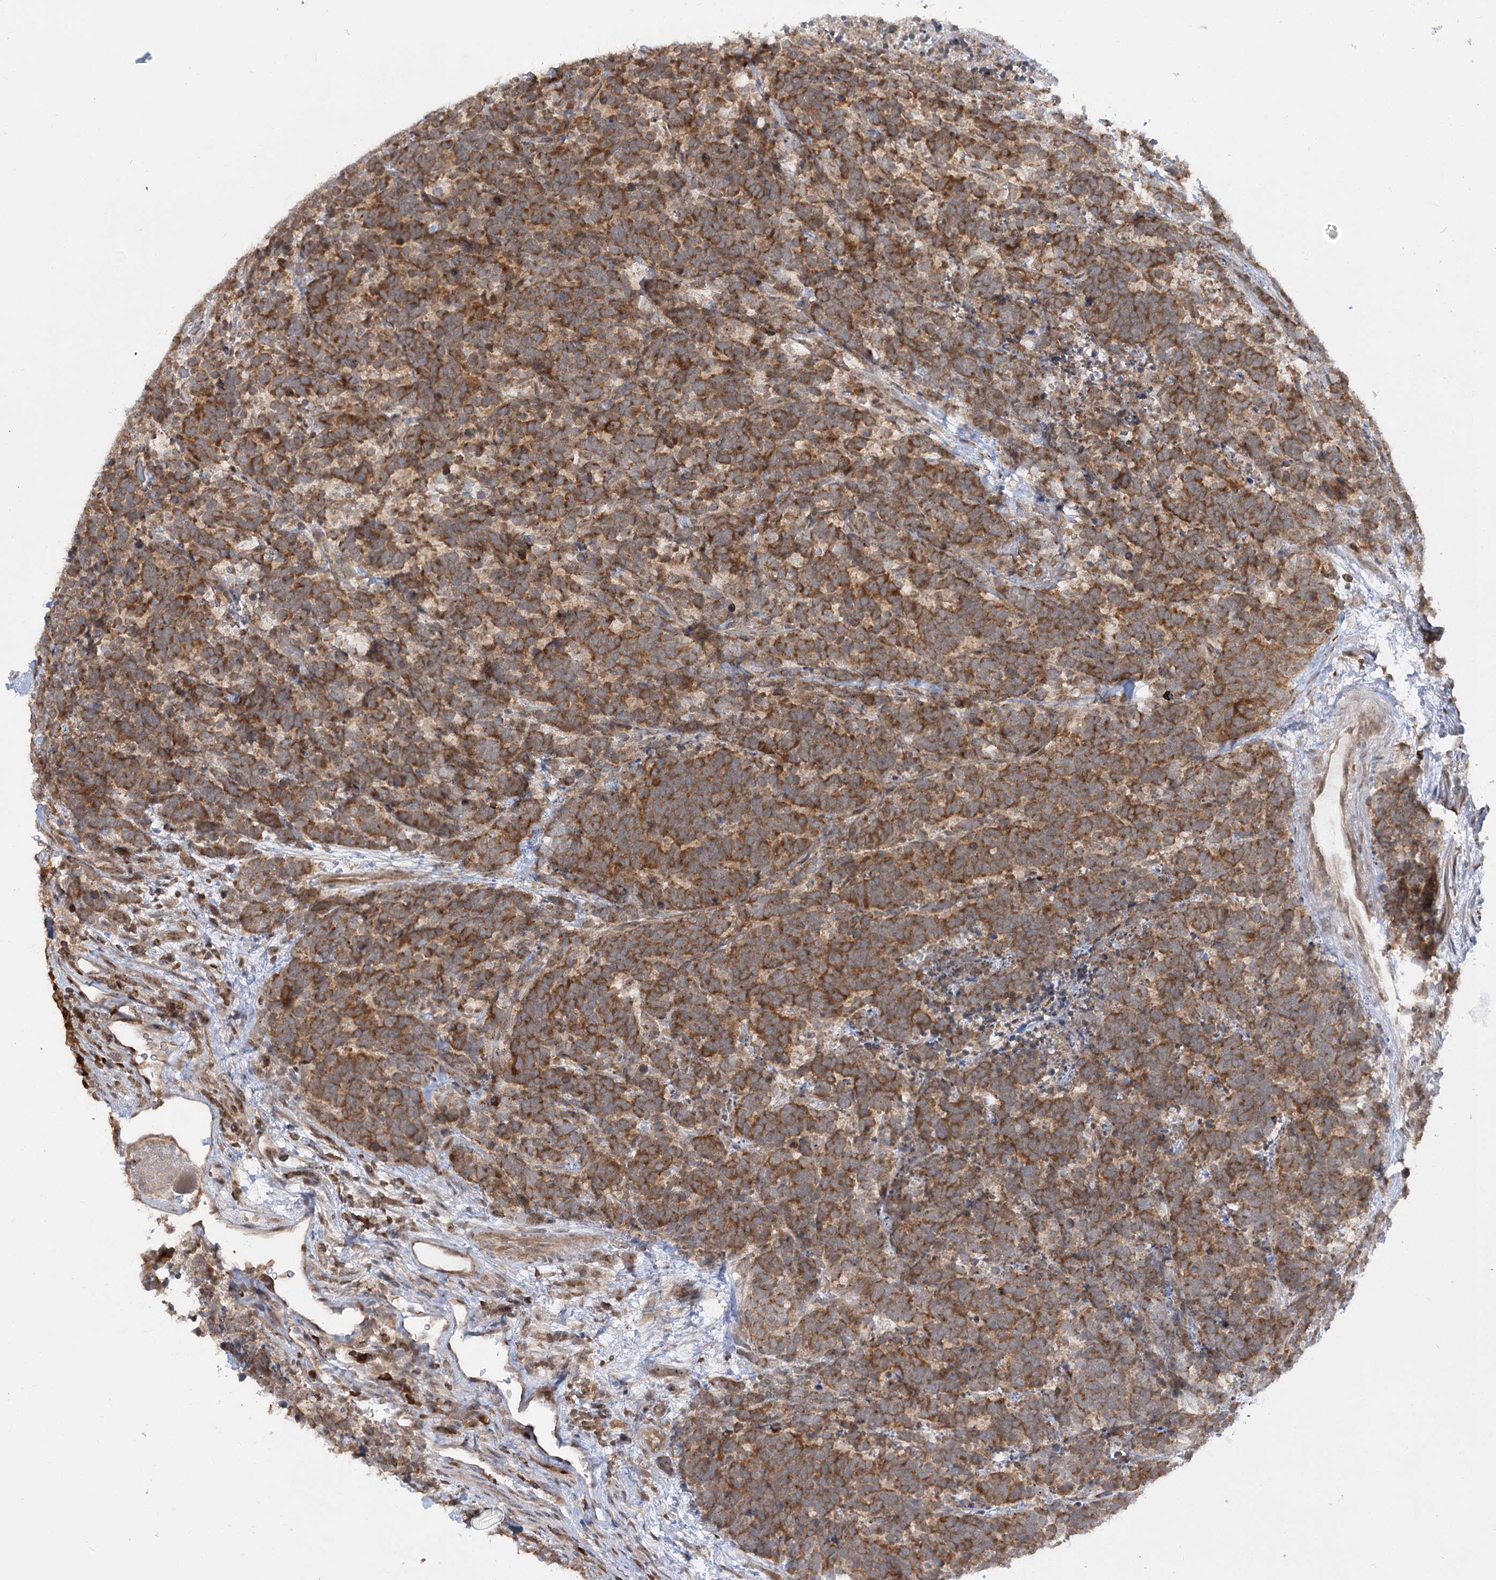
{"staining": {"intensity": "strong", "quantity": ">75%", "location": "cytoplasmic/membranous"}, "tissue": "carcinoid", "cell_type": "Tumor cells", "image_type": "cancer", "snomed": [{"axis": "morphology", "description": "Carcinoma, NOS"}, {"axis": "morphology", "description": "Carcinoid, malignant, NOS"}, {"axis": "topography", "description": "Urinary bladder"}], "caption": "Immunohistochemistry (IHC) micrograph of neoplastic tissue: carcinoid stained using immunohistochemistry (IHC) shows high levels of strong protein expression localized specifically in the cytoplasmic/membranous of tumor cells, appearing as a cytoplasmic/membranous brown color.", "gene": "SYTL1", "patient": {"sex": "male", "age": 57}}